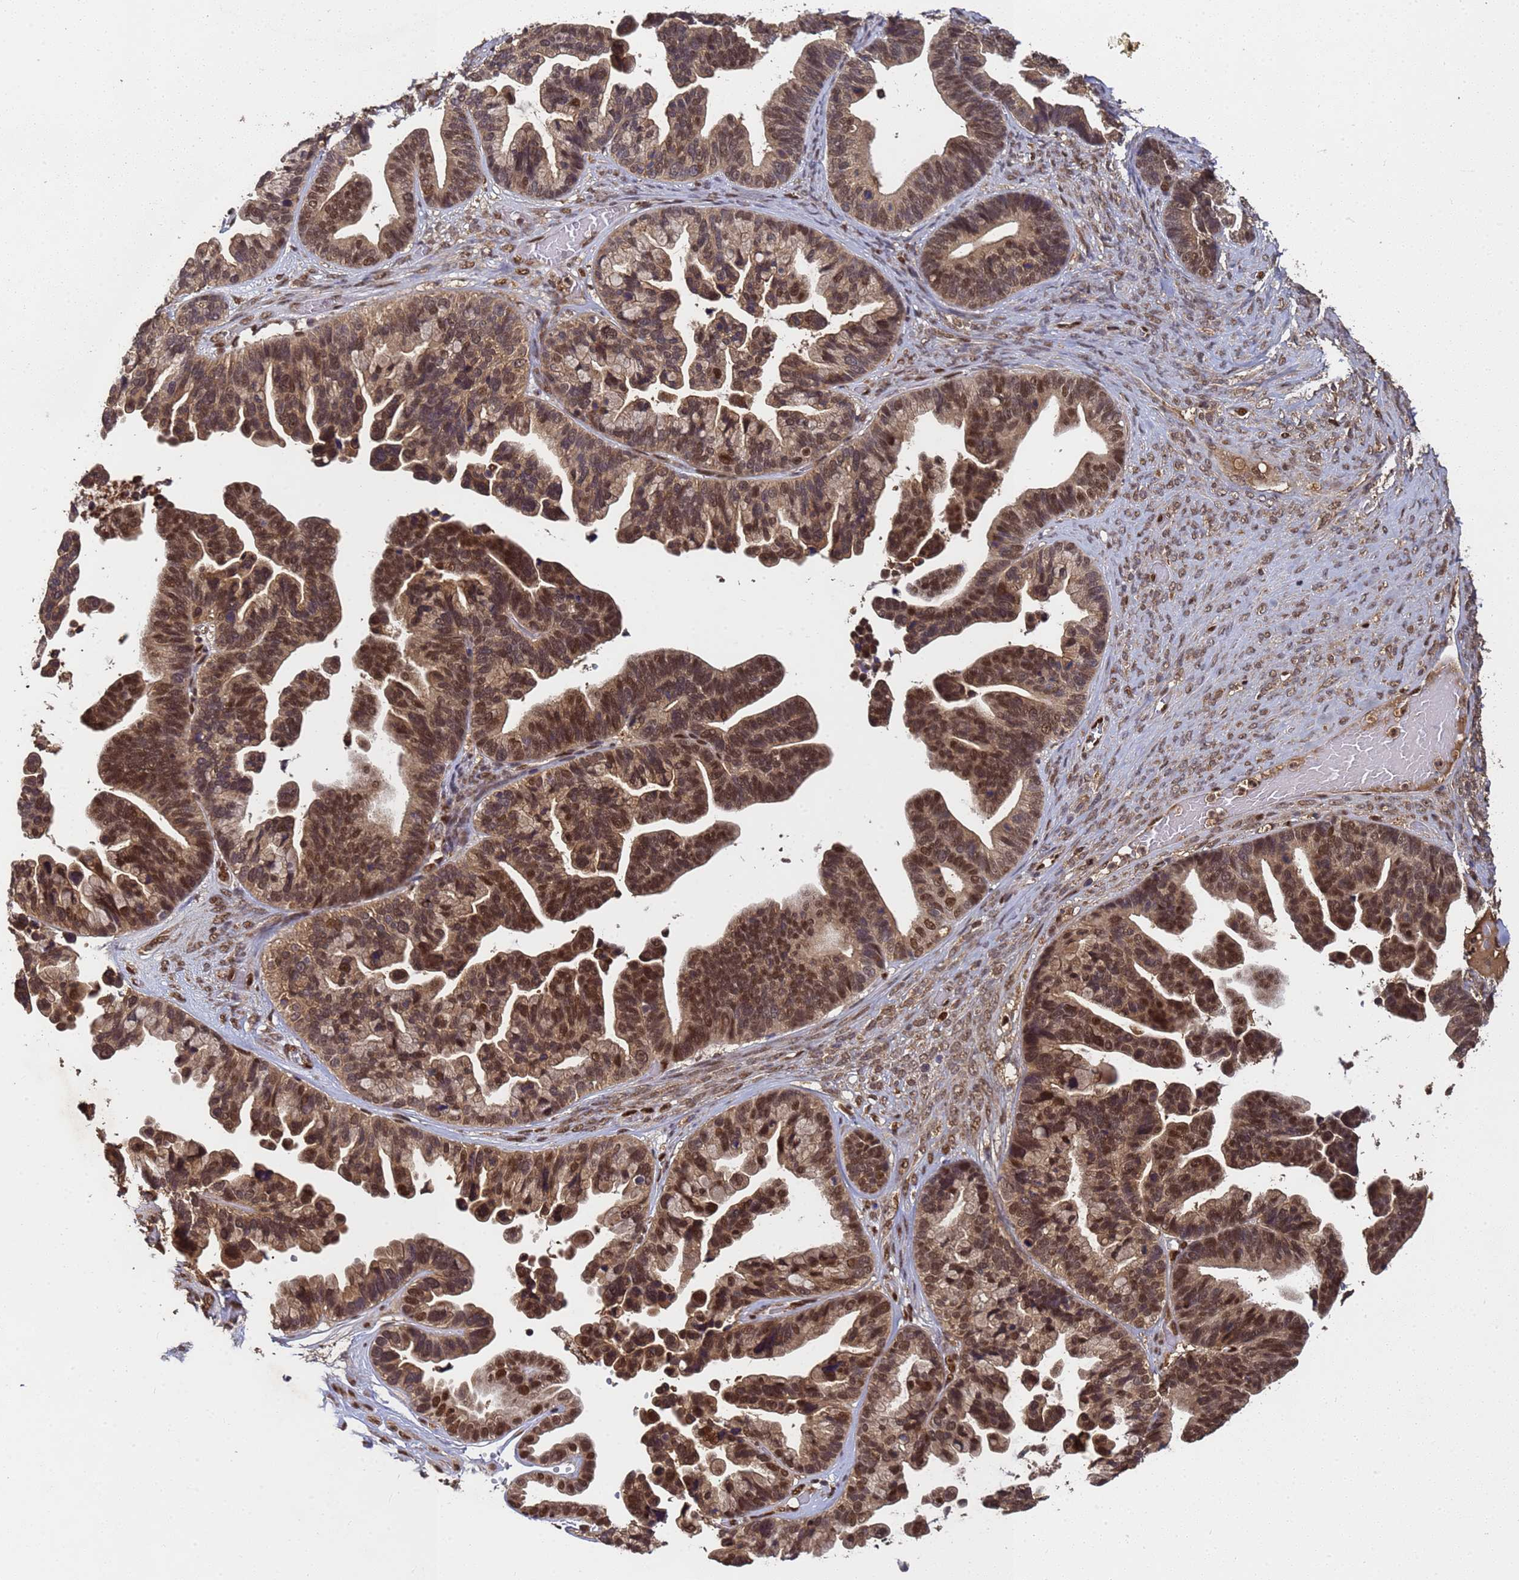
{"staining": {"intensity": "moderate", "quantity": ">75%", "location": "cytoplasmic/membranous,nuclear"}, "tissue": "ovarian cancer", "cell_type": "Tumor cells", "image_type": "cancer", "snomed": [{"axis": "morphology", "description": "Cystadenocarcinoma, serous, NOS"}, {"axis": "topography", "description": "Ovary"}], "caption": "Ovarian serous cystadenocarcinoma stained with immunohistochemistry displays moderate cytoplasmic/membranous and nuclear expression in about >75% of tumor cells.", "gene": "SECISBP2", "patient": {"sex": "female", "age": 56}}